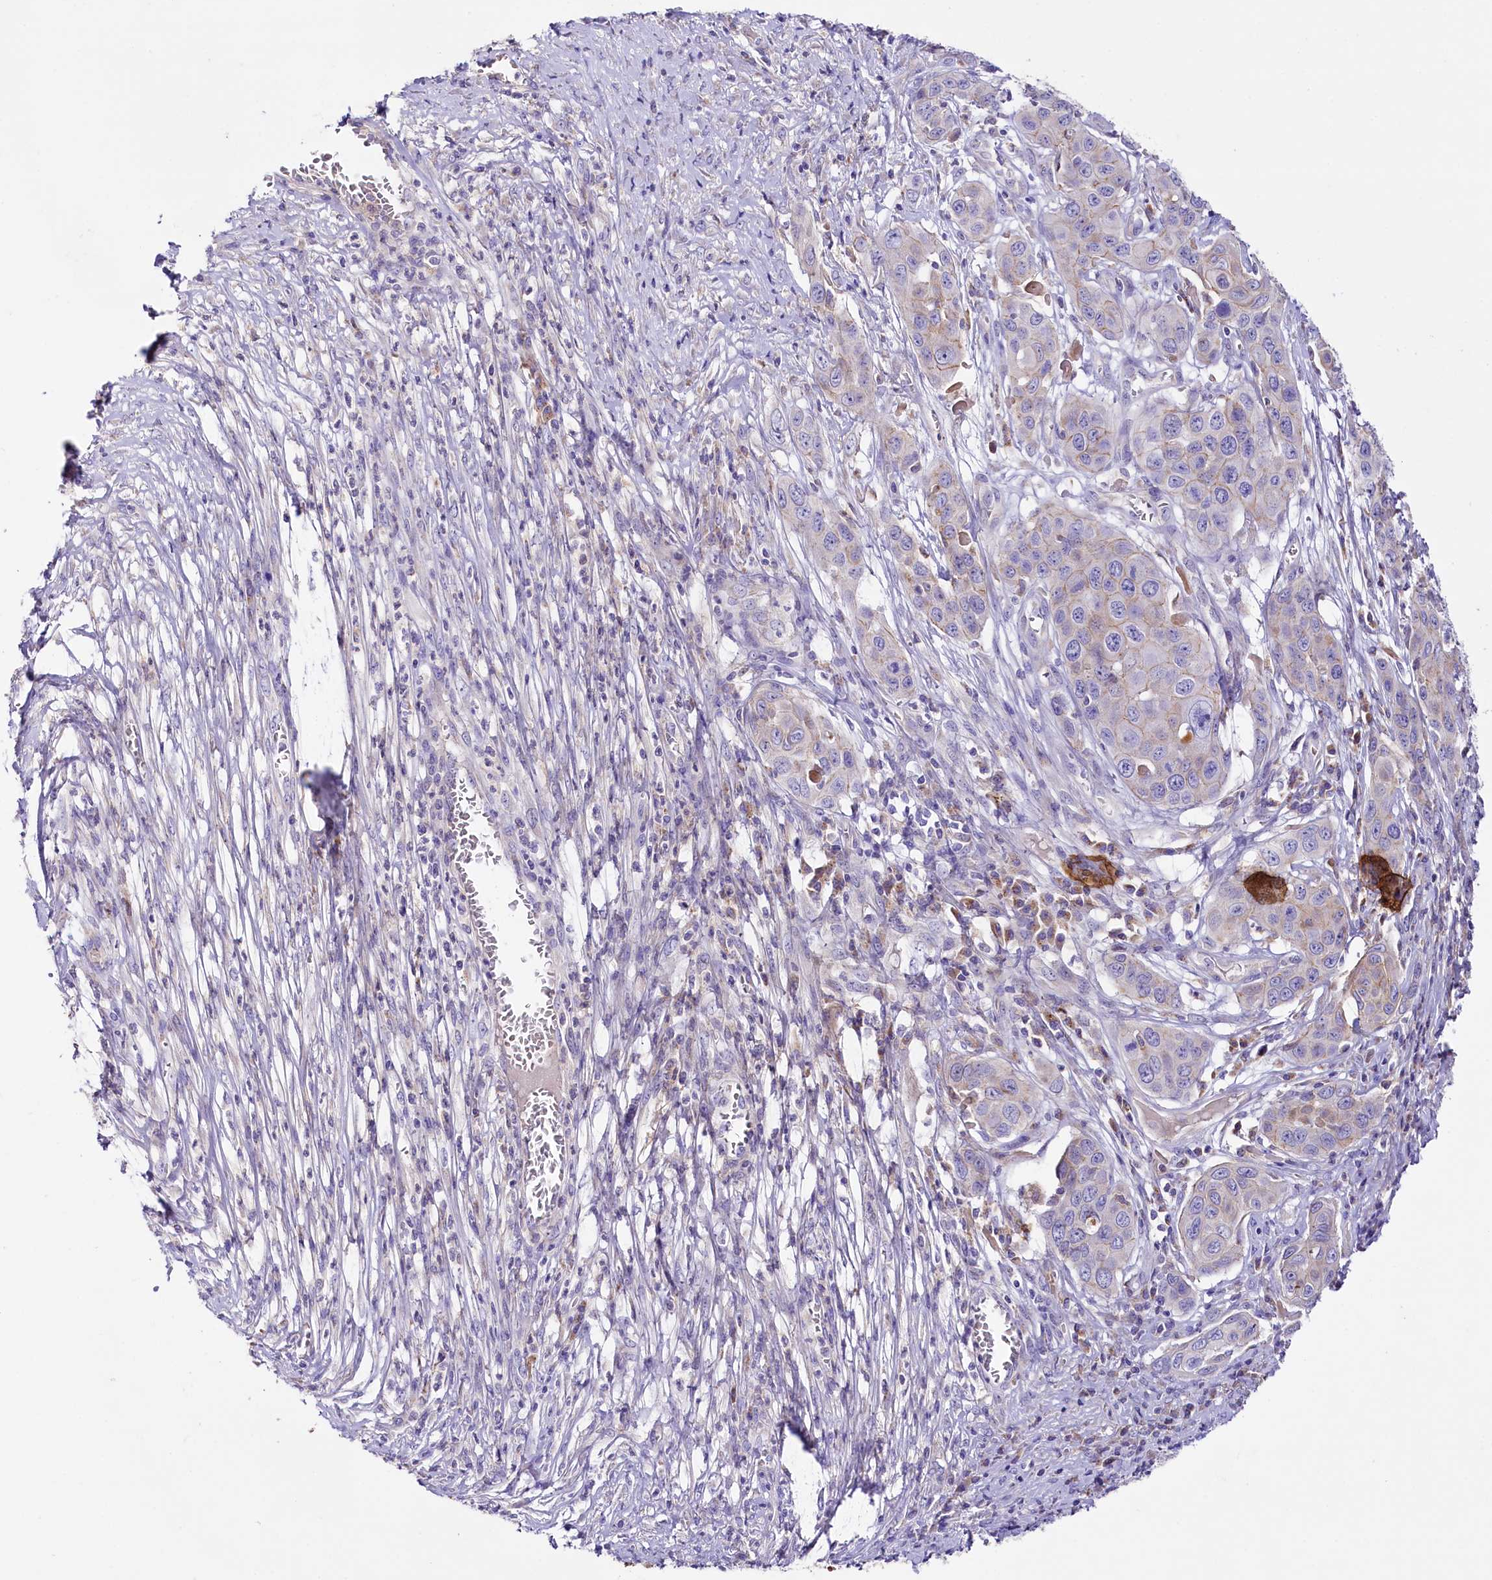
{"staining": {"intensity": "moderate", "quantity": "<25%", "location": "cytoplasmic/membranous"}, "tissue": "skin cancer", "cell_type": "Tumor cells", "image_type": "cancer", "snomed": [{"axis": "morphology", "description": "Squamous cell carcinoma, NOS"}, {"axis": "topography", "description": "Skin"}], "caption": "Immunohistochemical staining of human squamous cell carcinoma (skin) exhibits moderate cytoplasmic/membranous protein expression in about <25% of tumor cells.", "gene": "SACM1L", "patient": {"sex": "male", "age": 55}}